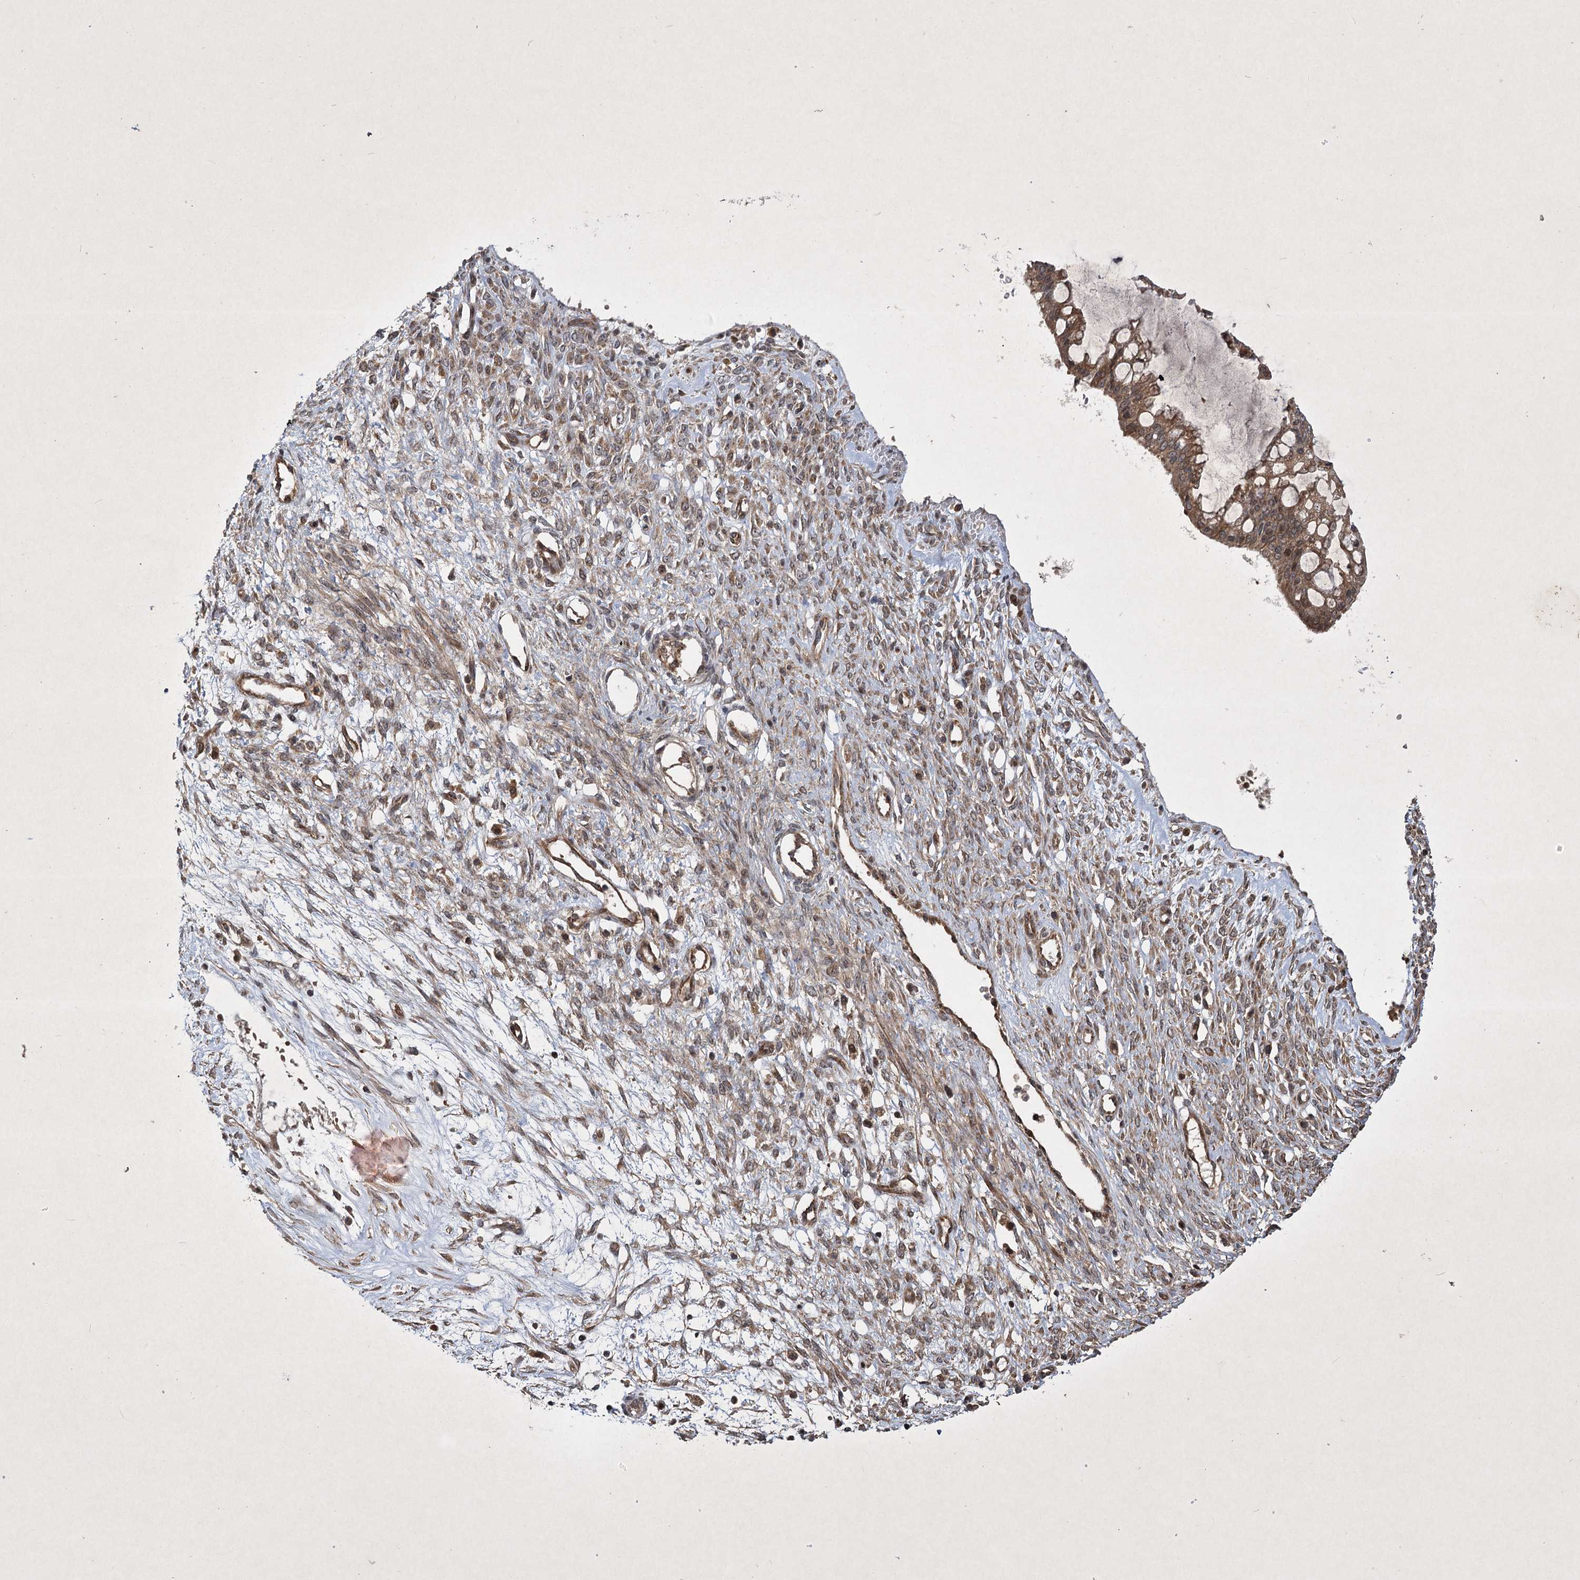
{"staining": {"intensity": "moderate", "quantity": ">75%", "location": "cytoplasmic/membranous"}, "tissue": "ovarian cancer", "cell_type": "Tumor cells", "image_type": "cancer", "snomed": [{"axis": "morphology", "description": "Cystadenocarcinoma, mucinous, NOS"}, {"axis": "topography", "description": "Ovary"}], "caption": "Mucinous cystadenocarcinoma (ovarian) tissue exhibits moderate cytoplasmic/membranous staining in approximately >75% of tumor cells", "gene": "INSIG2", "patient": {"sex": "female", "age": 73}}